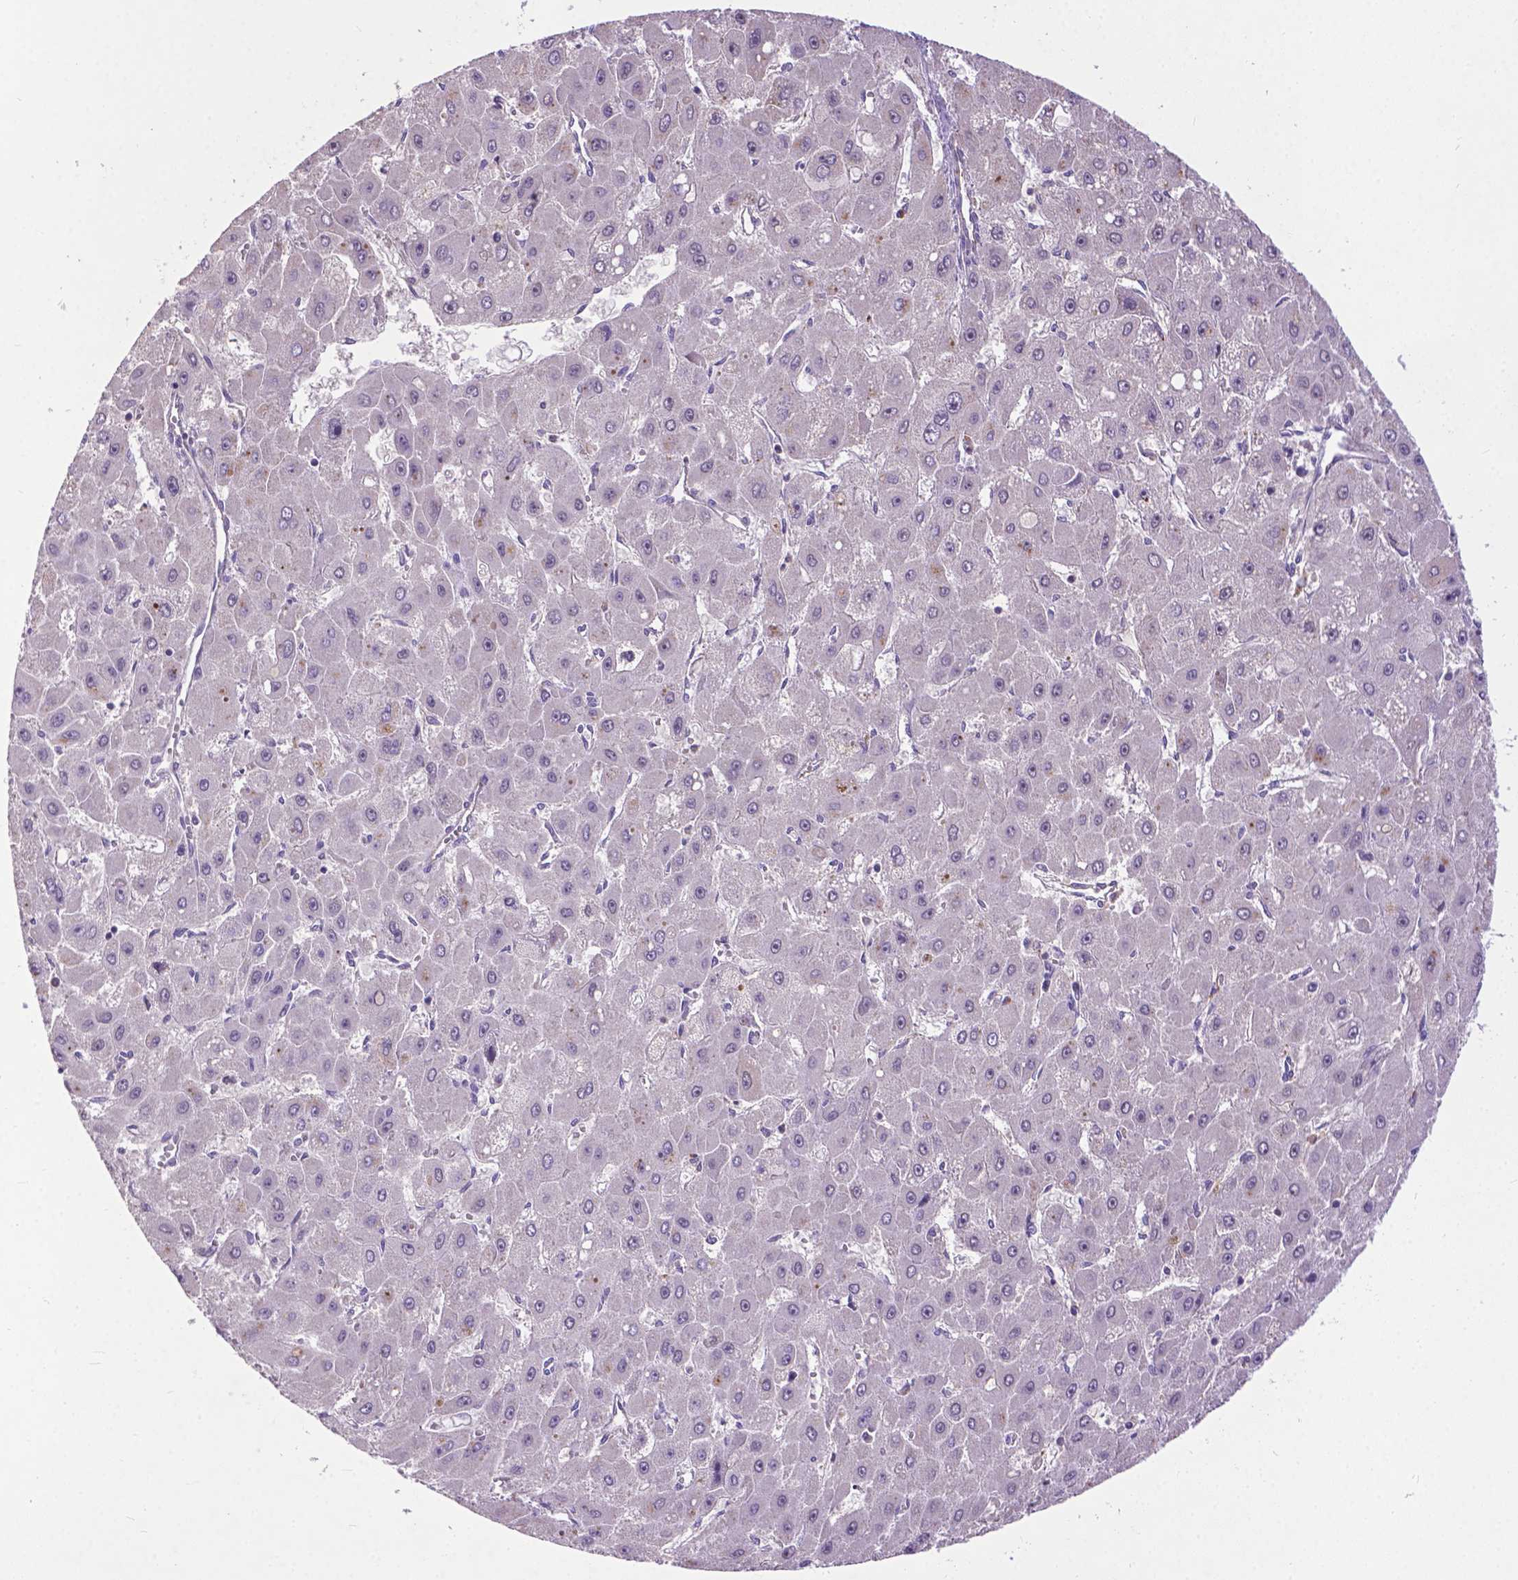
{"staining": {"intensity": "negative", "quantity": "none", "location": "none"}, "tissue": "liver cancer", "cell_type": "Tumor cells", "image_type": "cancer", "snomed": [{"axis": "morphology", "description": "Carcinoma, Hepatocellular, NOS"}, {"axis": "topography", "description": "Liver"}], "caption": "This is an immunohistochemistry (IHC) image of human liver cancer. There is no expression in tumor cells.", "gene": "ZNF337", "patient": {"sex": "female", "age": 25}}